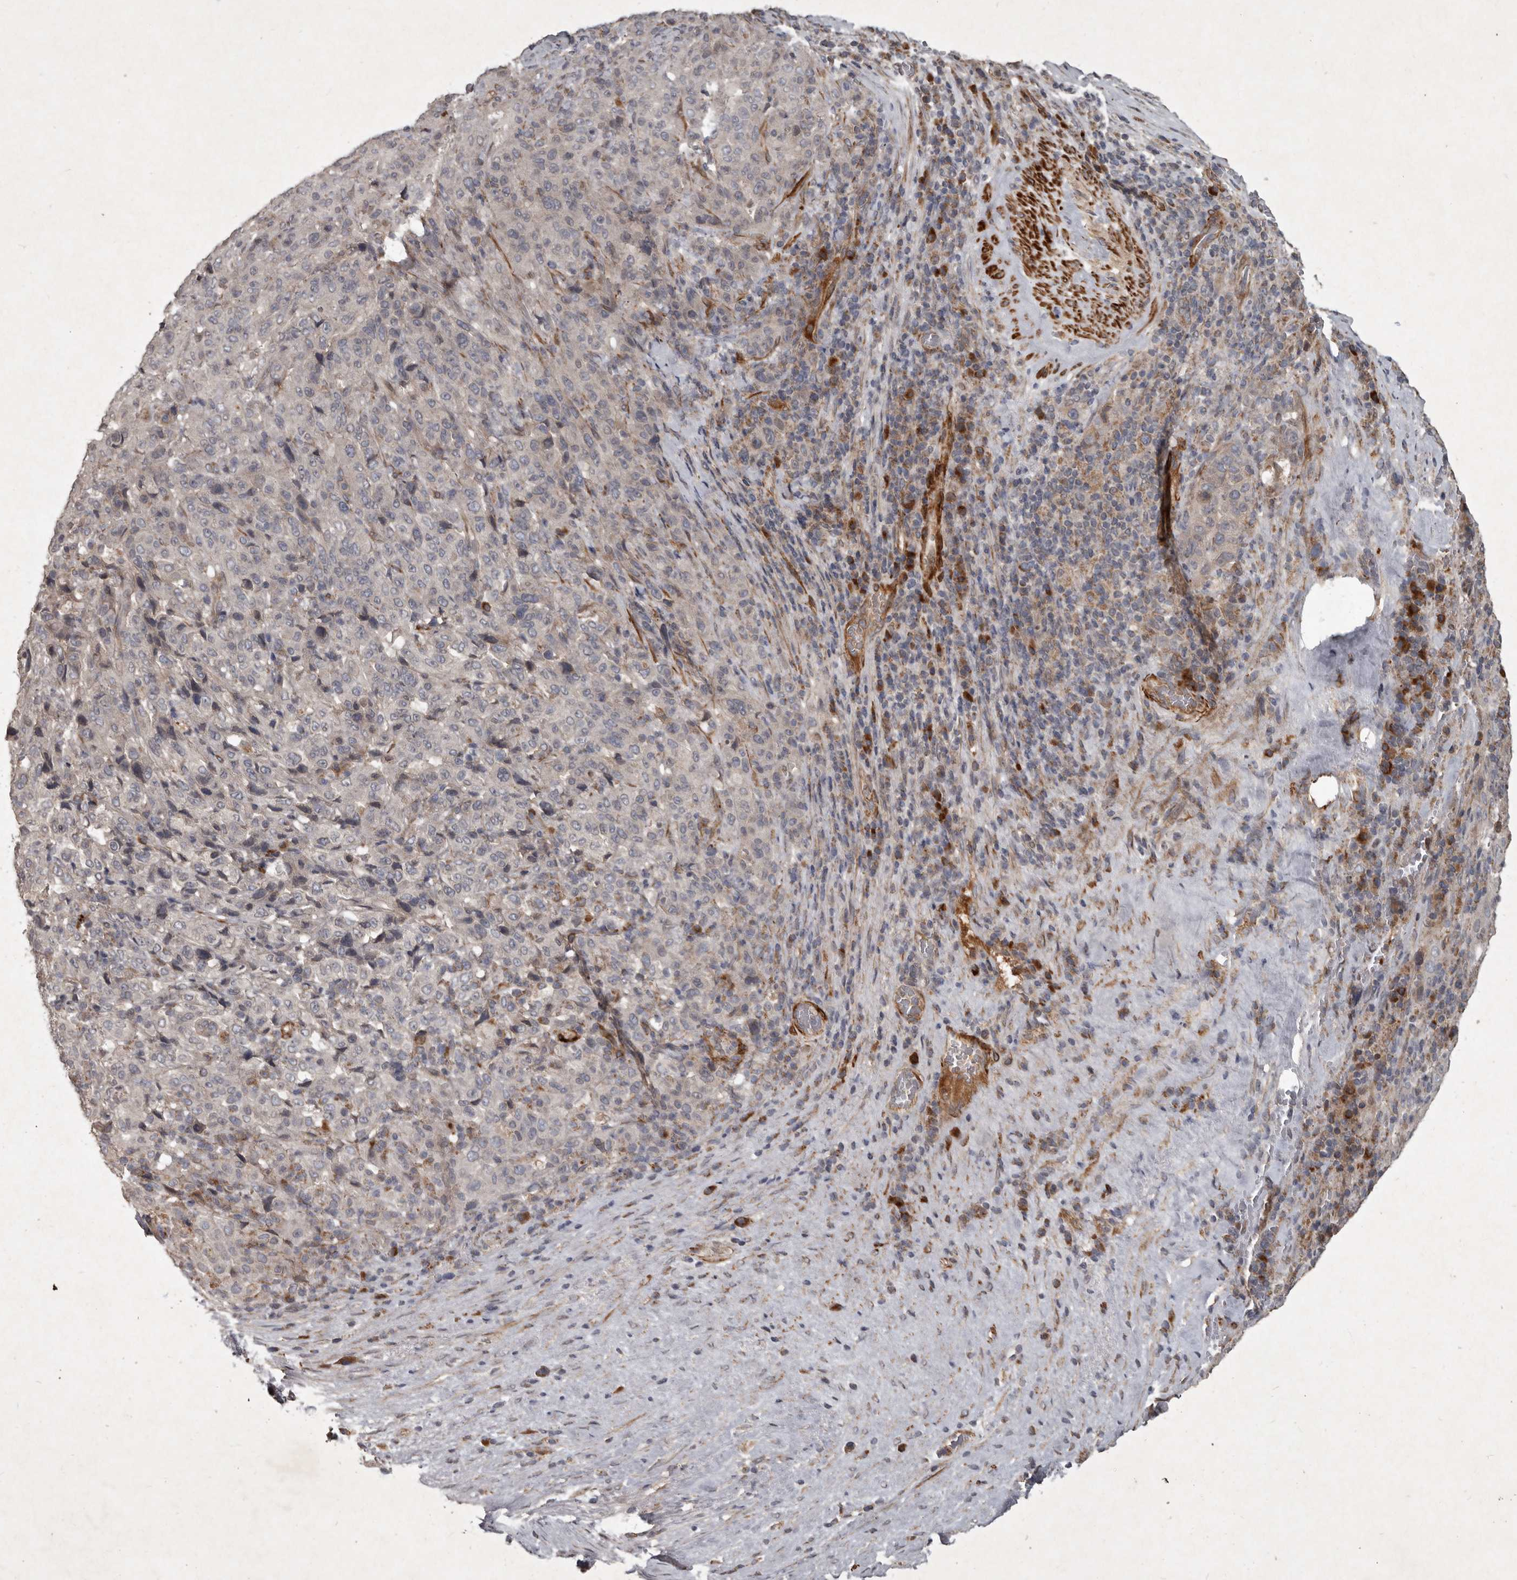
{"staining": {"intensity": "negative", "quantity": "none", "location": "none"}, "tissue": "pancreatic cancer", "cell_type": "Tumor cells", "image_type": "cancer", "snomed": [{"axis": "morphology", "description": "Adenocarcinoma, NOS"}, {"axis": "topography", "description": "Pancreas"}], "caption": "Human pancreatic cancer stained for a protein using immunohistochemistry shows no positivity in tumor cells.", "gene": "MRPS15", "patient": {"sex": "male", "age": 63}}